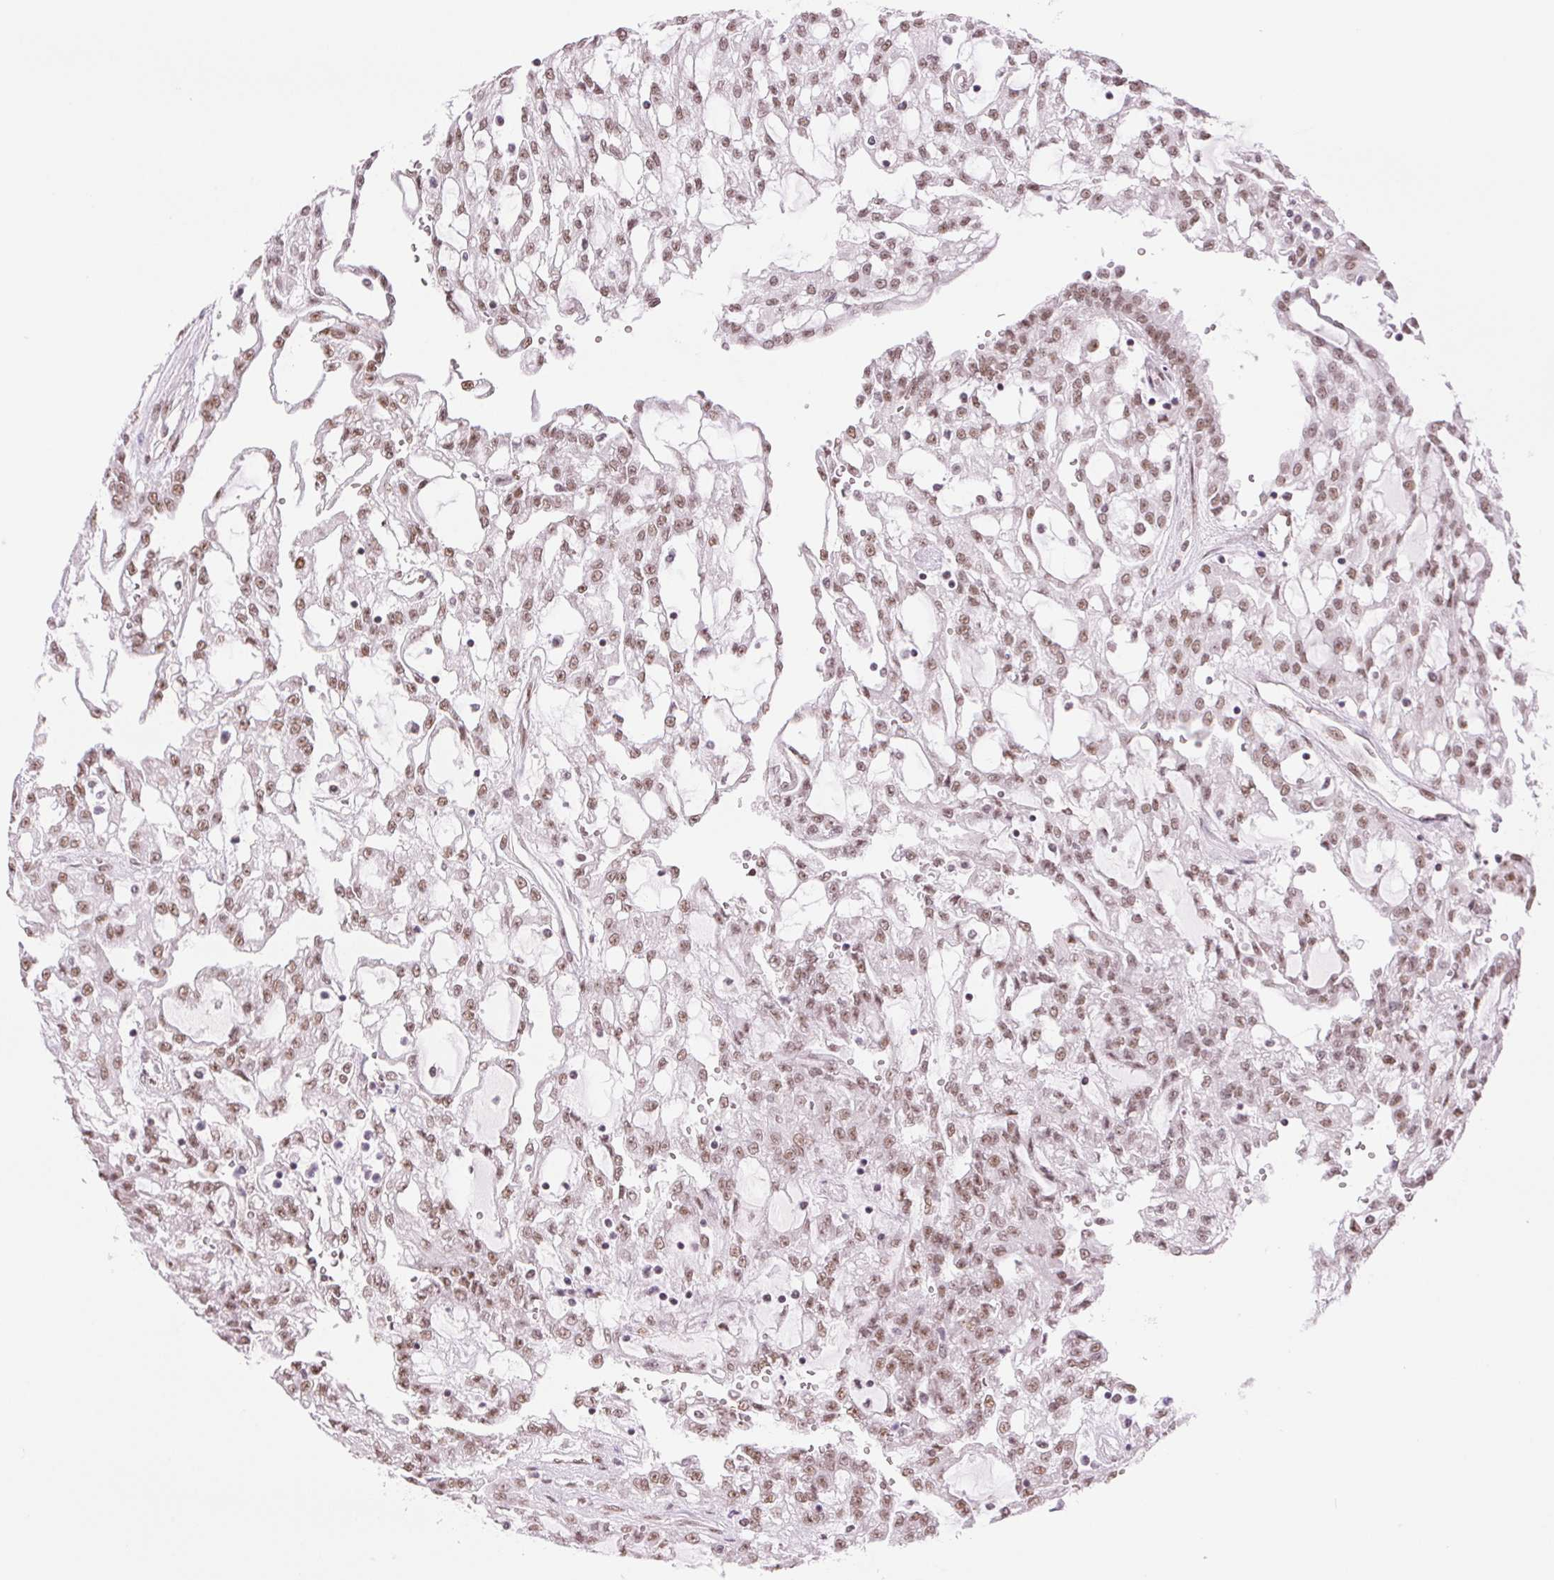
{"staining": {"intensity": "weak", "quantity": ">75%", "location": "nuclear"}, "tissue": "renal cancer", "cell_type": "Tumor cells", "image_type": "cancer", "snomed": [{"axis": "morphology", "description": "Adenocarcinoma, NOS"}, {"axis": "topography", "description": "Kidney"}], "caption": "A brown stain highlights weak nuclear expression of a protein in human renal adenocarcinoma tumor cells.", "gene": "ZFR2", "patient": {"sex": "male", "age": 63}}